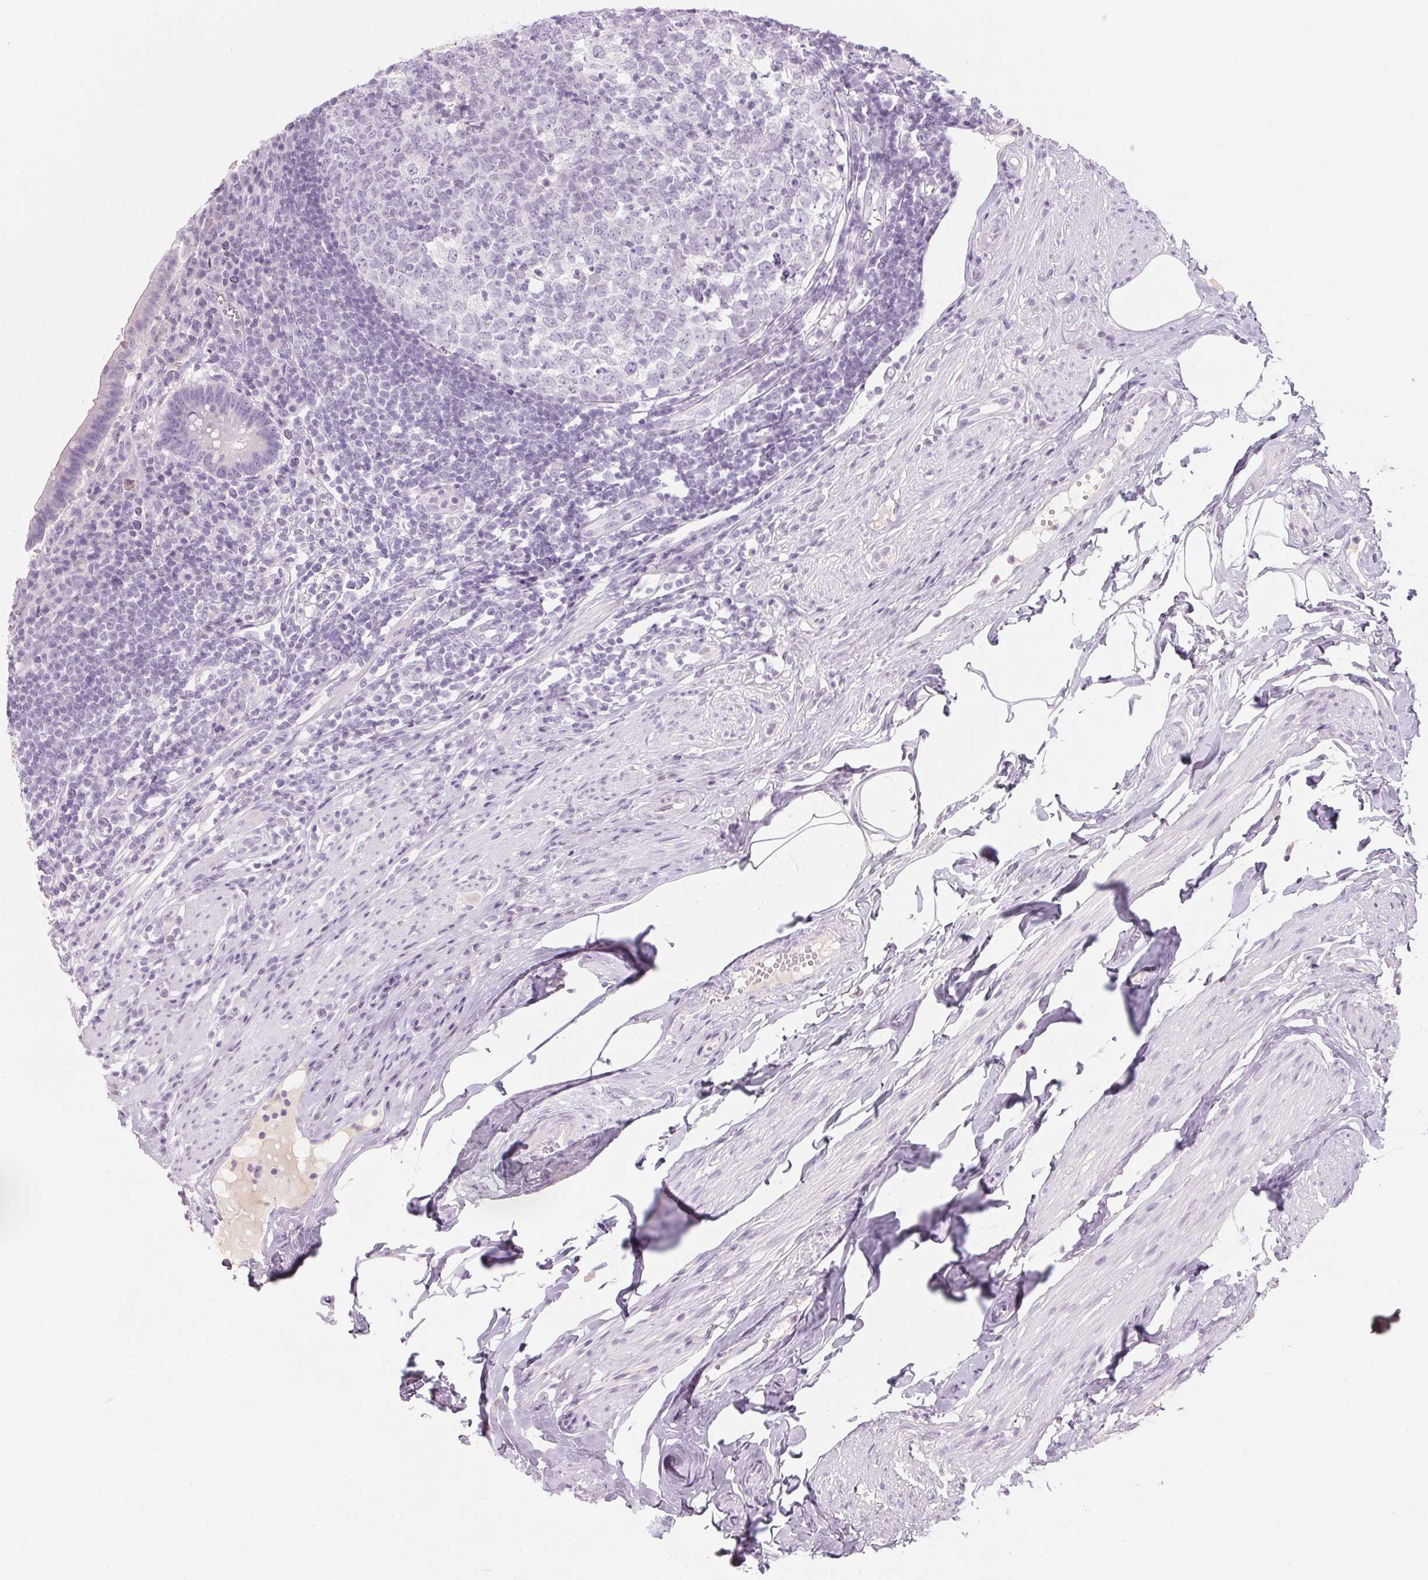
{"staining": {"intensity": "negative", "quantity": "none", "location": "none"}, "tissue": "appendix", "cell_type": "Glandular cells", "image_type": "normal", "snomed": [{"axis": "morphology", "description": "Normal tissue, NOS"}, {"axis": "topography", "description": "Appendix"}], "caption": "Normal appendix was stained to show a protein in brown. There is no significant positivity in glandular cells.", "gene": "RPTN", "patient": {"sex": "female", "age": 56}}